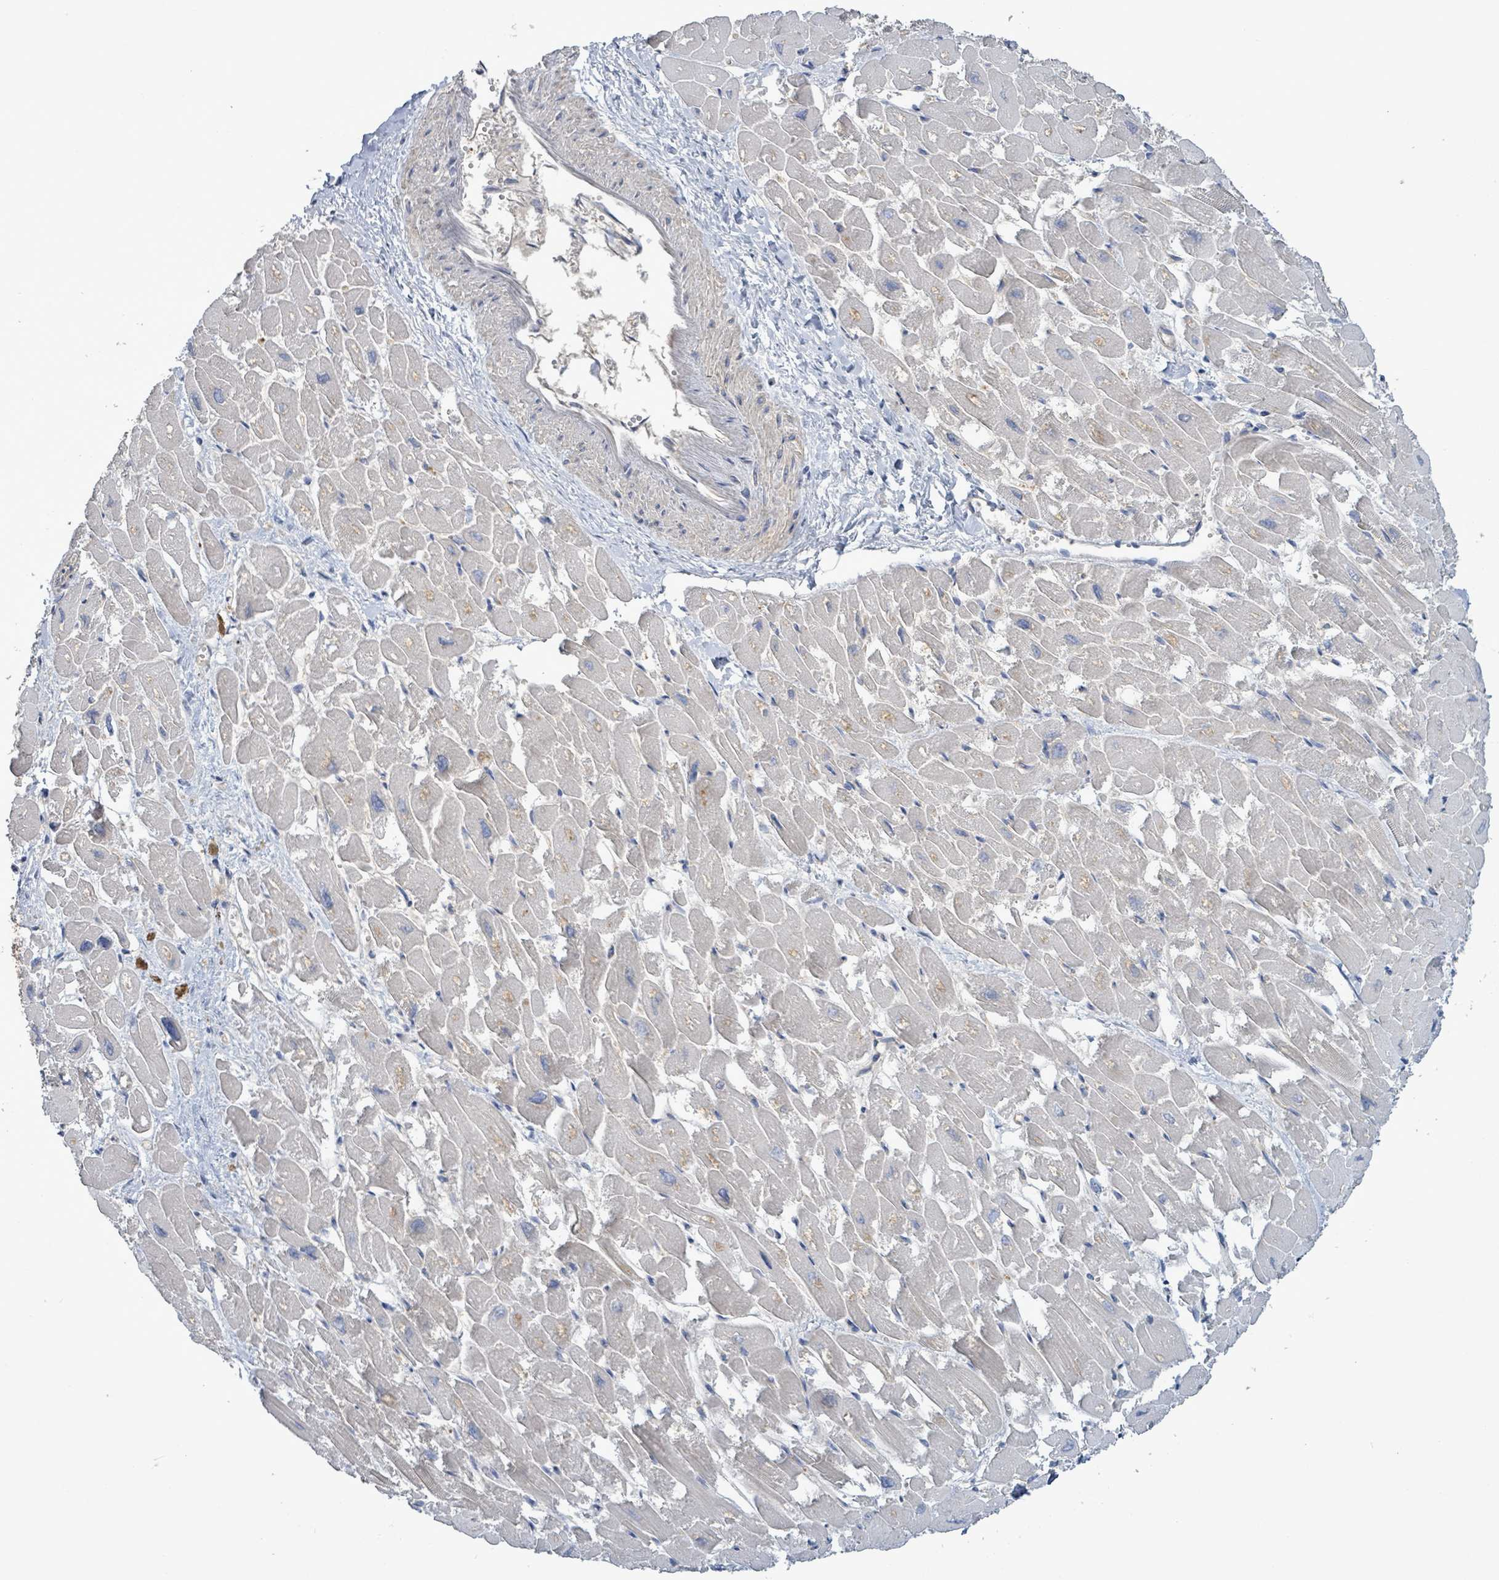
{"staining": {"intensity": "negative", "quantity": "none", "location": "none"}, "tissue": "heart muscle", "cell_type": "Cardiomyocytes", "image_type": "normal", "snomed": [{"axis": "morphology", "description": "Normal tissue, NOS"}, {"axis": "topography", "description": "Heart"}], "caption": "A histopathology image of human heart muscle is negative for staining in cardiomyocytes. (Brightfield microscopy of DAB IHC at high magnification).", "gene": "HRAS", "patient": {"sex": "male", "age": 54}}